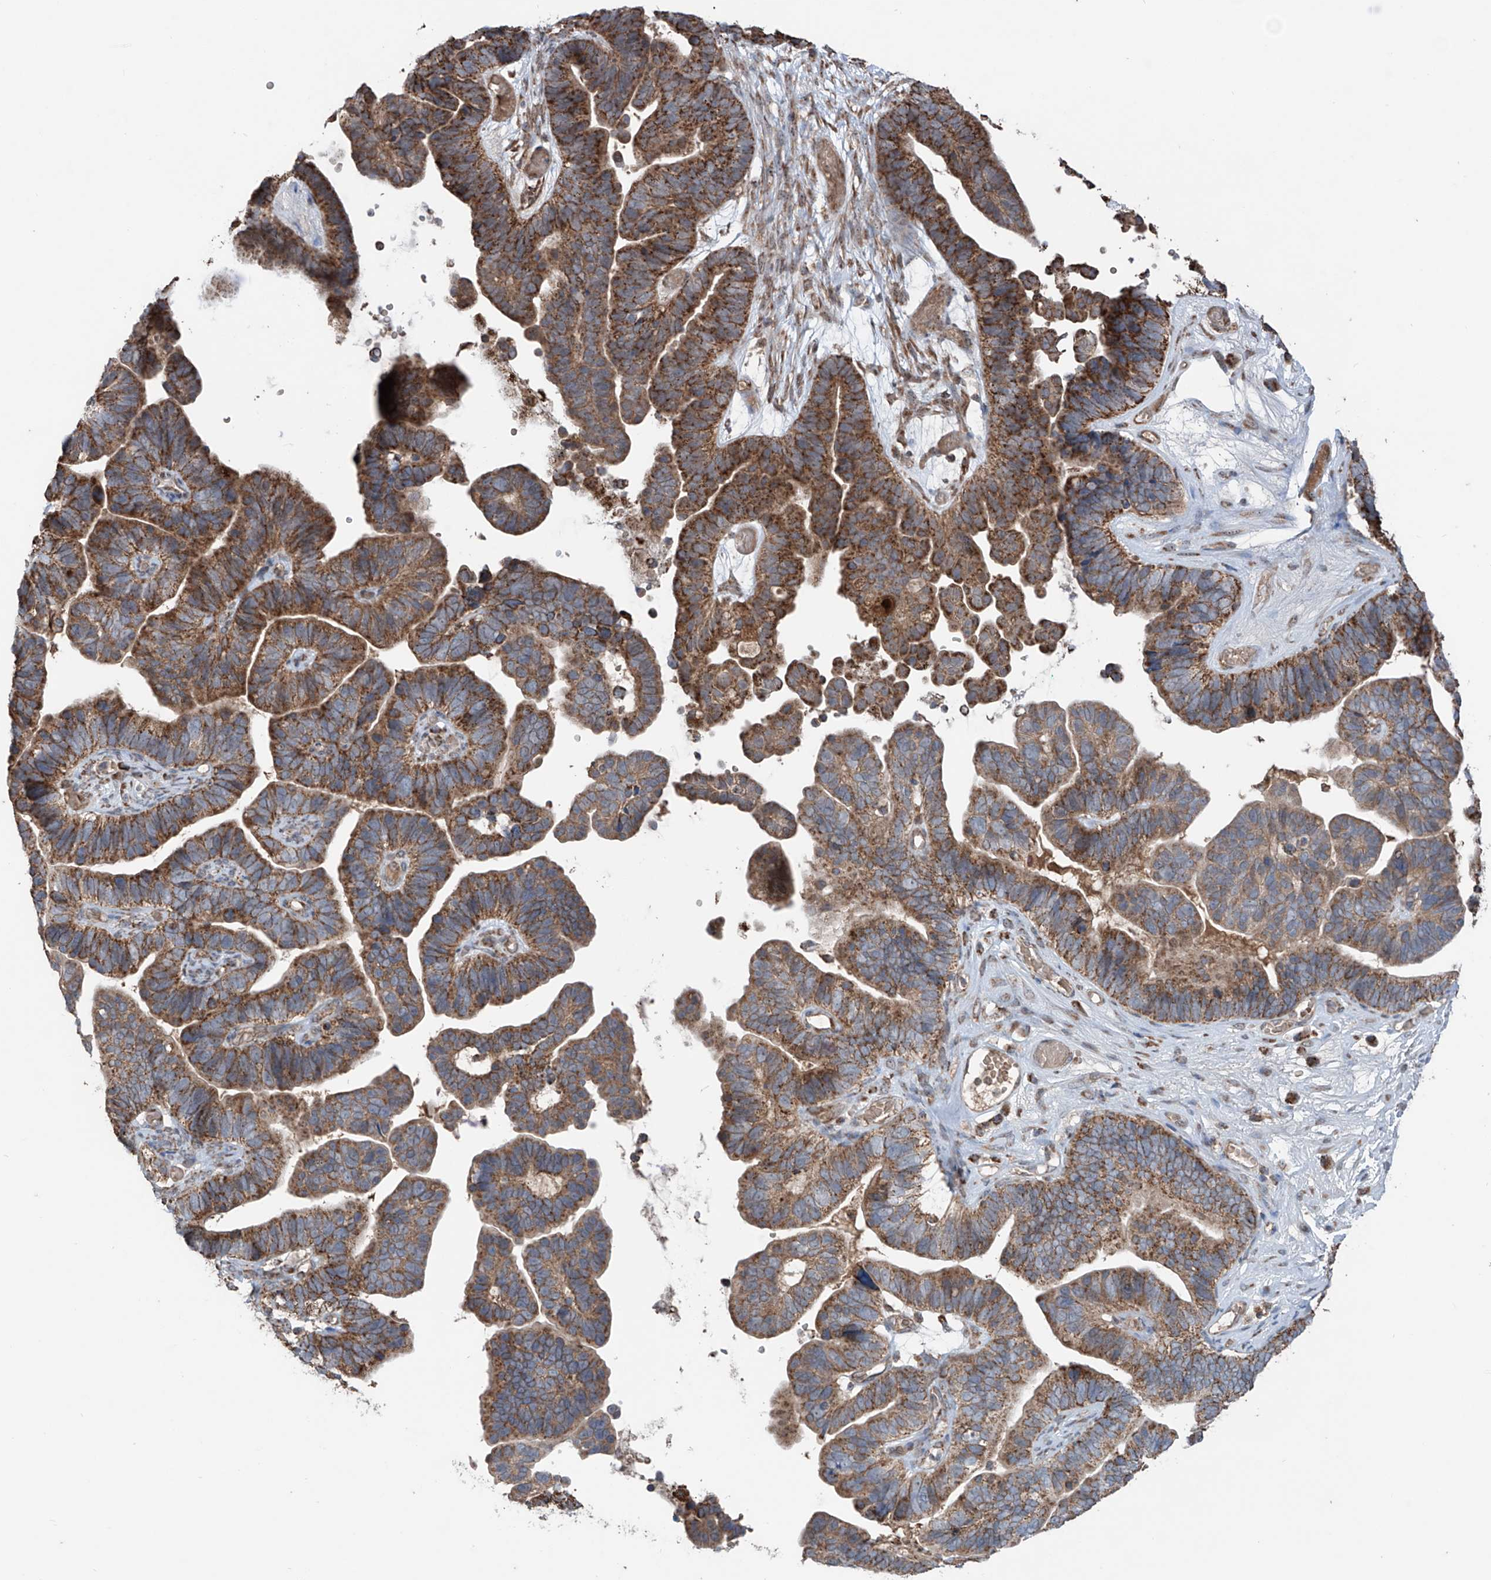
{"staining": {"intensity": "moderate", "quantity": ">75%", "location": "cytoplasmic/membranous"}, "tissue": "ovarian cancer", "cell_type": "Tumor cells", "image_type": "cancer", "snomed": [{"axis": "morphology", "description": "Cystadenocarcinoma, serous, NOS"}, {"axis": "topography", "description": "Ovary"}], "caption": "About >75% of tumor cells in human ovarian cancer demonstrate moderate cytoplasmic/membranous protein staining as visualized by brown immunohistochemical staining.", "gene": "SAMD3", "patient": {"sex": "female", "age": 56}}